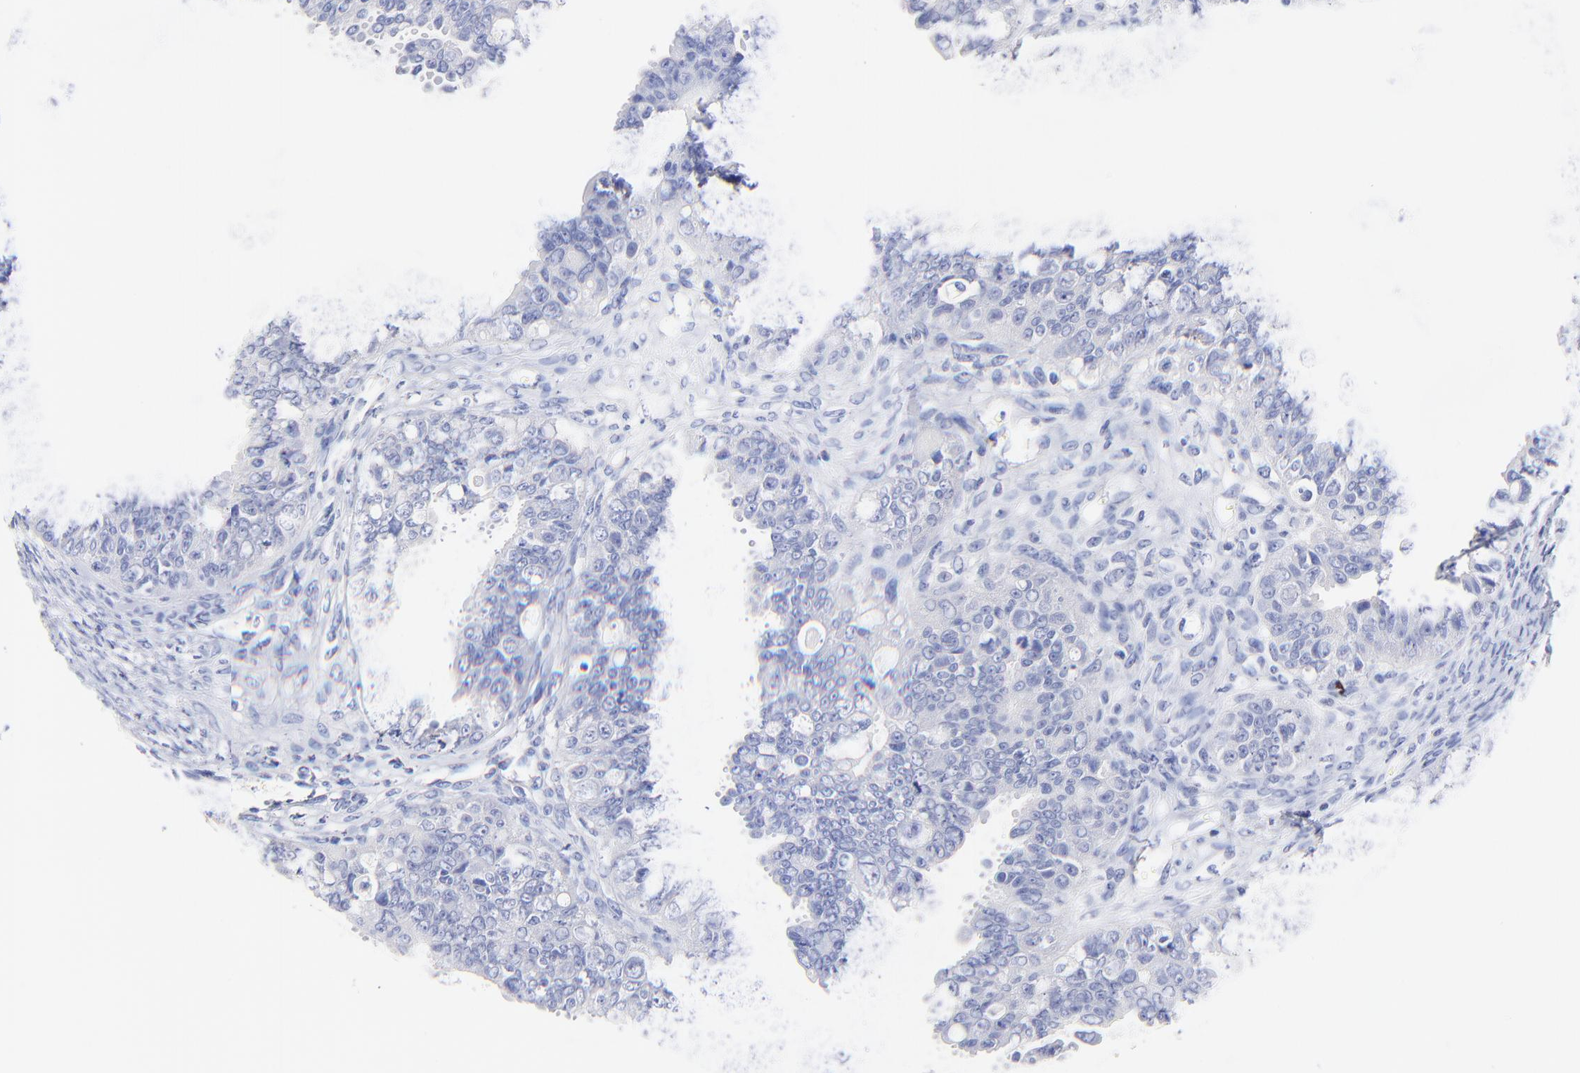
{"staining": {"intensity": "negative", "quantity": "none", "location": "none"}, "tissue": "ovarian cancer", "cell_type": "Tumor cells", "image_type": "cancer", "snomed": [{"axis": "morphology", "description": "Carcinoma, endometroid"}, {"axis": "topography", "description": "Ovary"}], "caption": "The histopathology image reveals no significant positivity in tumor cells of ovarian cancer.", "gene": "RAB3A", "patient": {"sex": "female", "age": 85}}